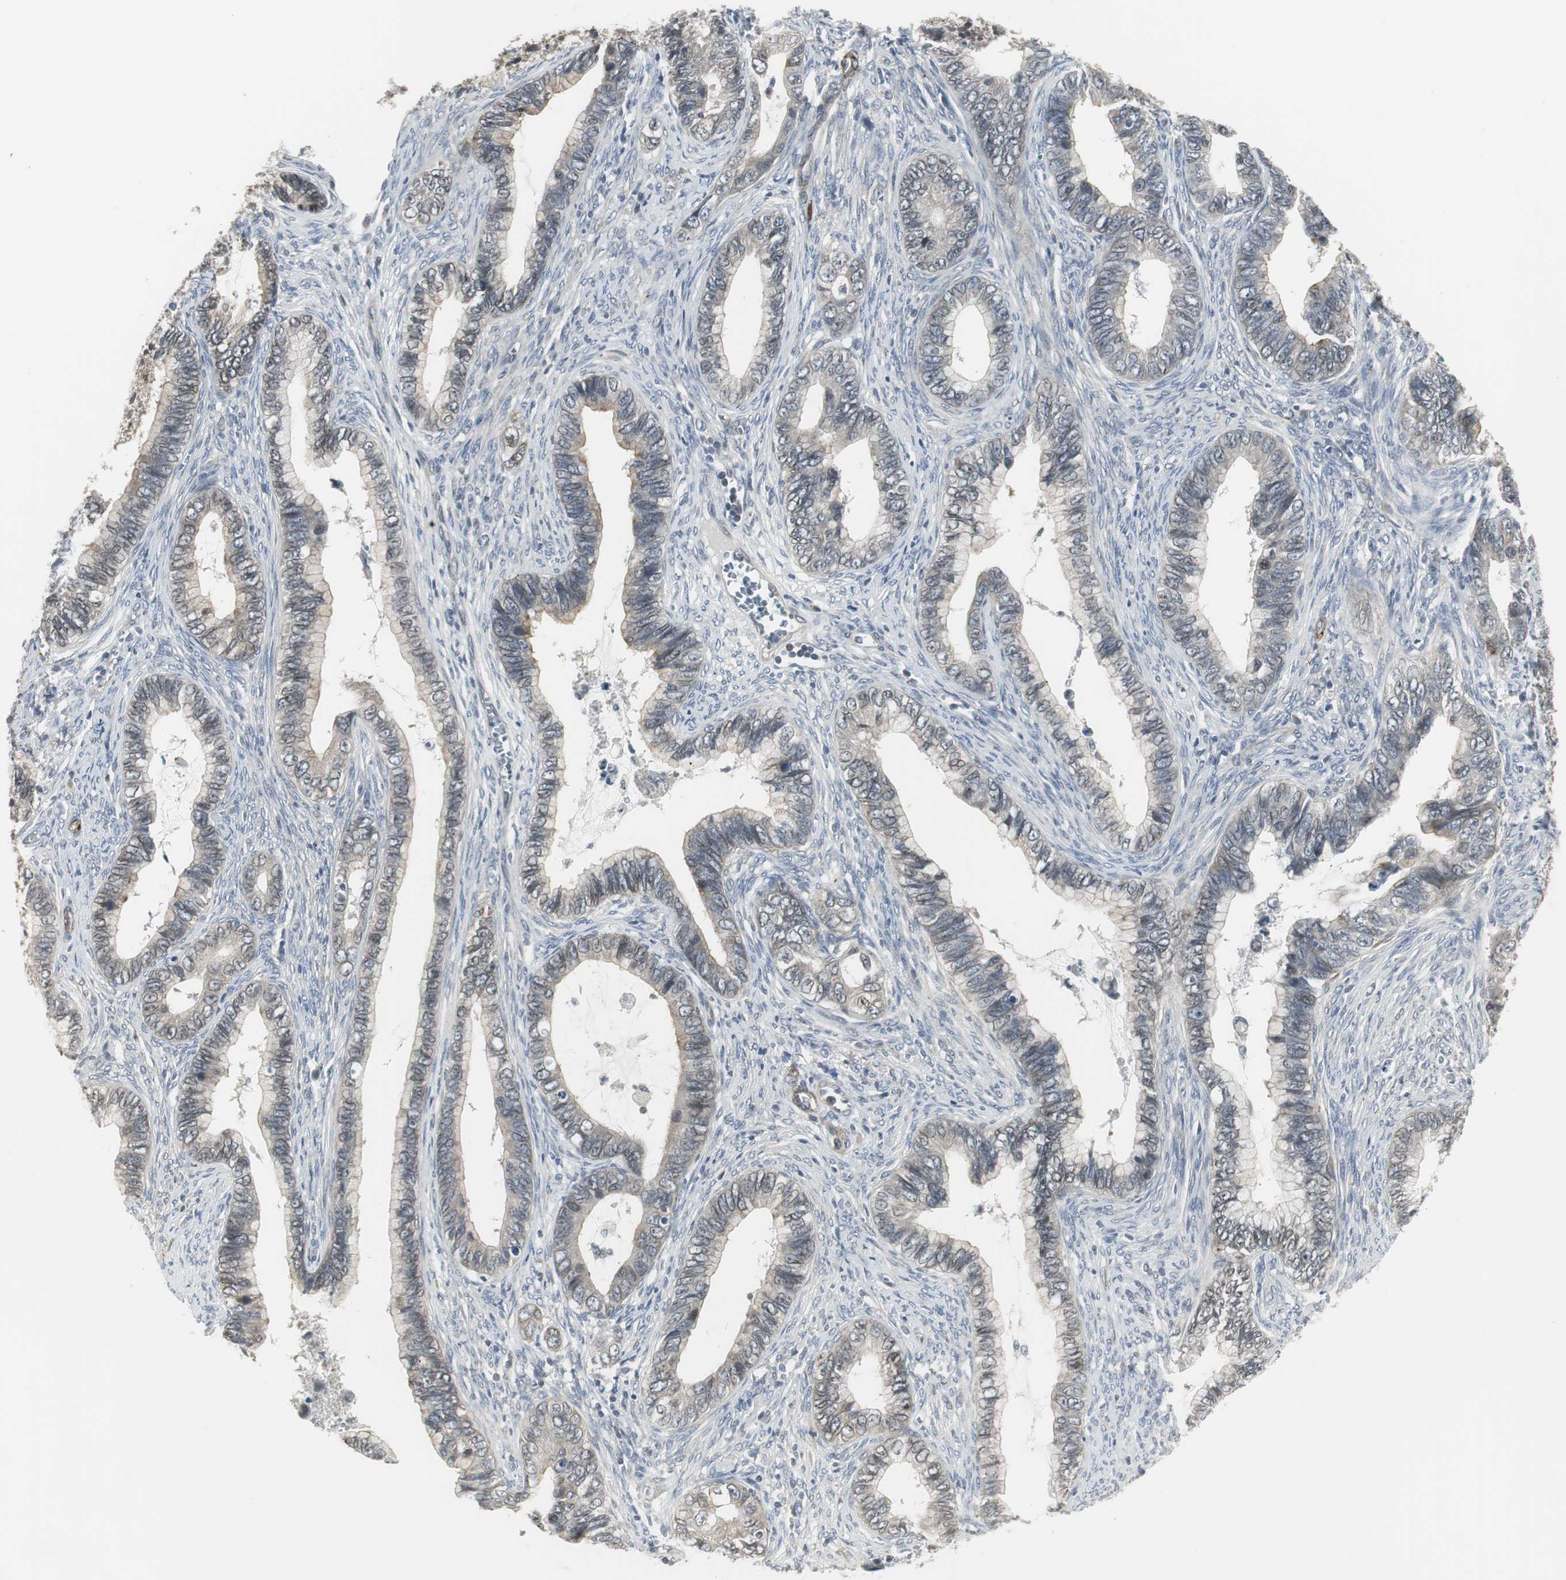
{"staining": {"intensity": "weak", "quantity": "<25%", "location": "cytoplasmic/membranous"}, "tissue": "cervical cancer", "cell_type": "Tumor cells", "image_type": "cancer", "snomed": [{"axis": "morphology", "description": "Adenocarcinoma, NOS"}, {"axis": "topography", "description": "Cervix"}], "caption": "The micrograph demonstrates no significant staining in tumor cells of cervical cancer (adenocarcinoma). (Brightfield microscopy of DAB (3,3'-diaminobenzidine) immunohistochemistry (IHC) at high magnification).", "gene": "SCYL3", "patient": {"sex": "female", "age": 44}}